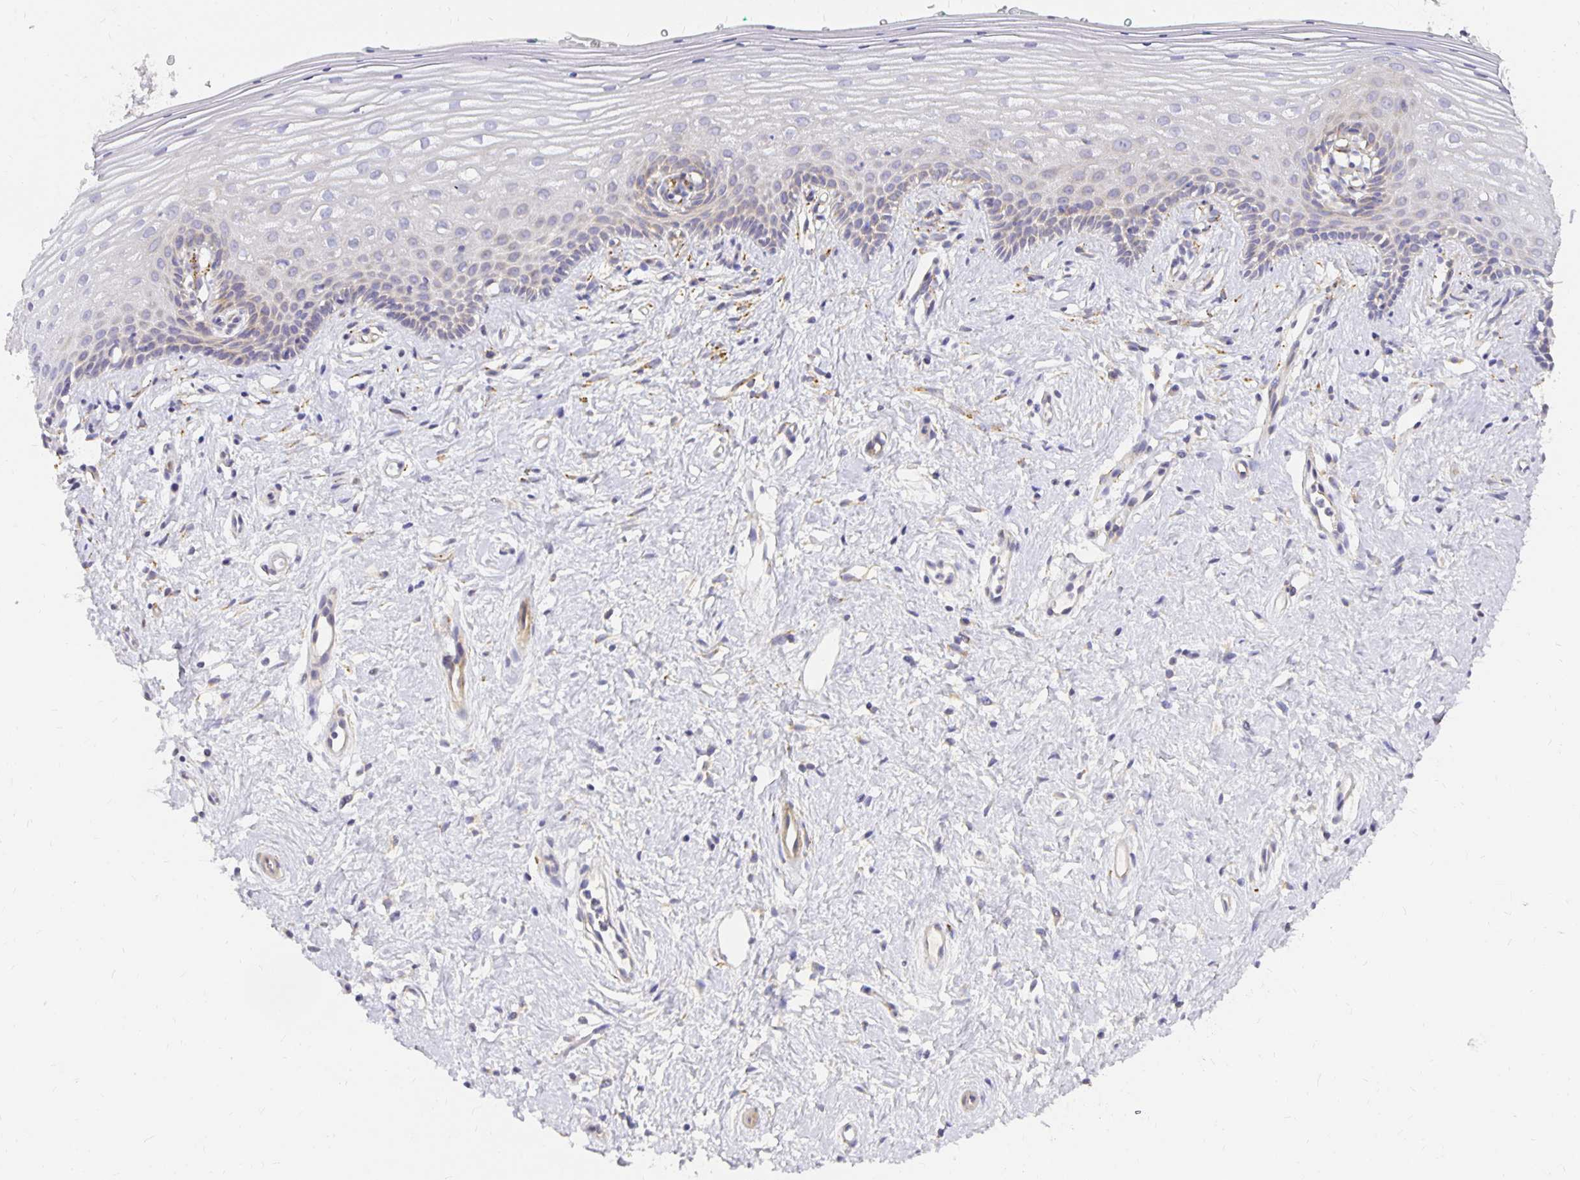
{"staining": {"intensity": "negative", "quantity": "none", "location": "none"}, "tissue": "vagina", "cell_type": "Squamous epithelial cells", "image_type": "normal", "snomed": [{"axis": "morphology", "description": "Normal tissue, NOS"}, {"axis": "topography", "description": "Vagina"}], "caption": "Immunohistochemistry (IHC) histopathology image of normal vagina: human vagina stained with DAB exhibits no significant protein expression in squamous epithelial cells. Nuclei are stained in blue.", "gene": "PLOD1", "patient": {"sex": "female", "age": 42}}